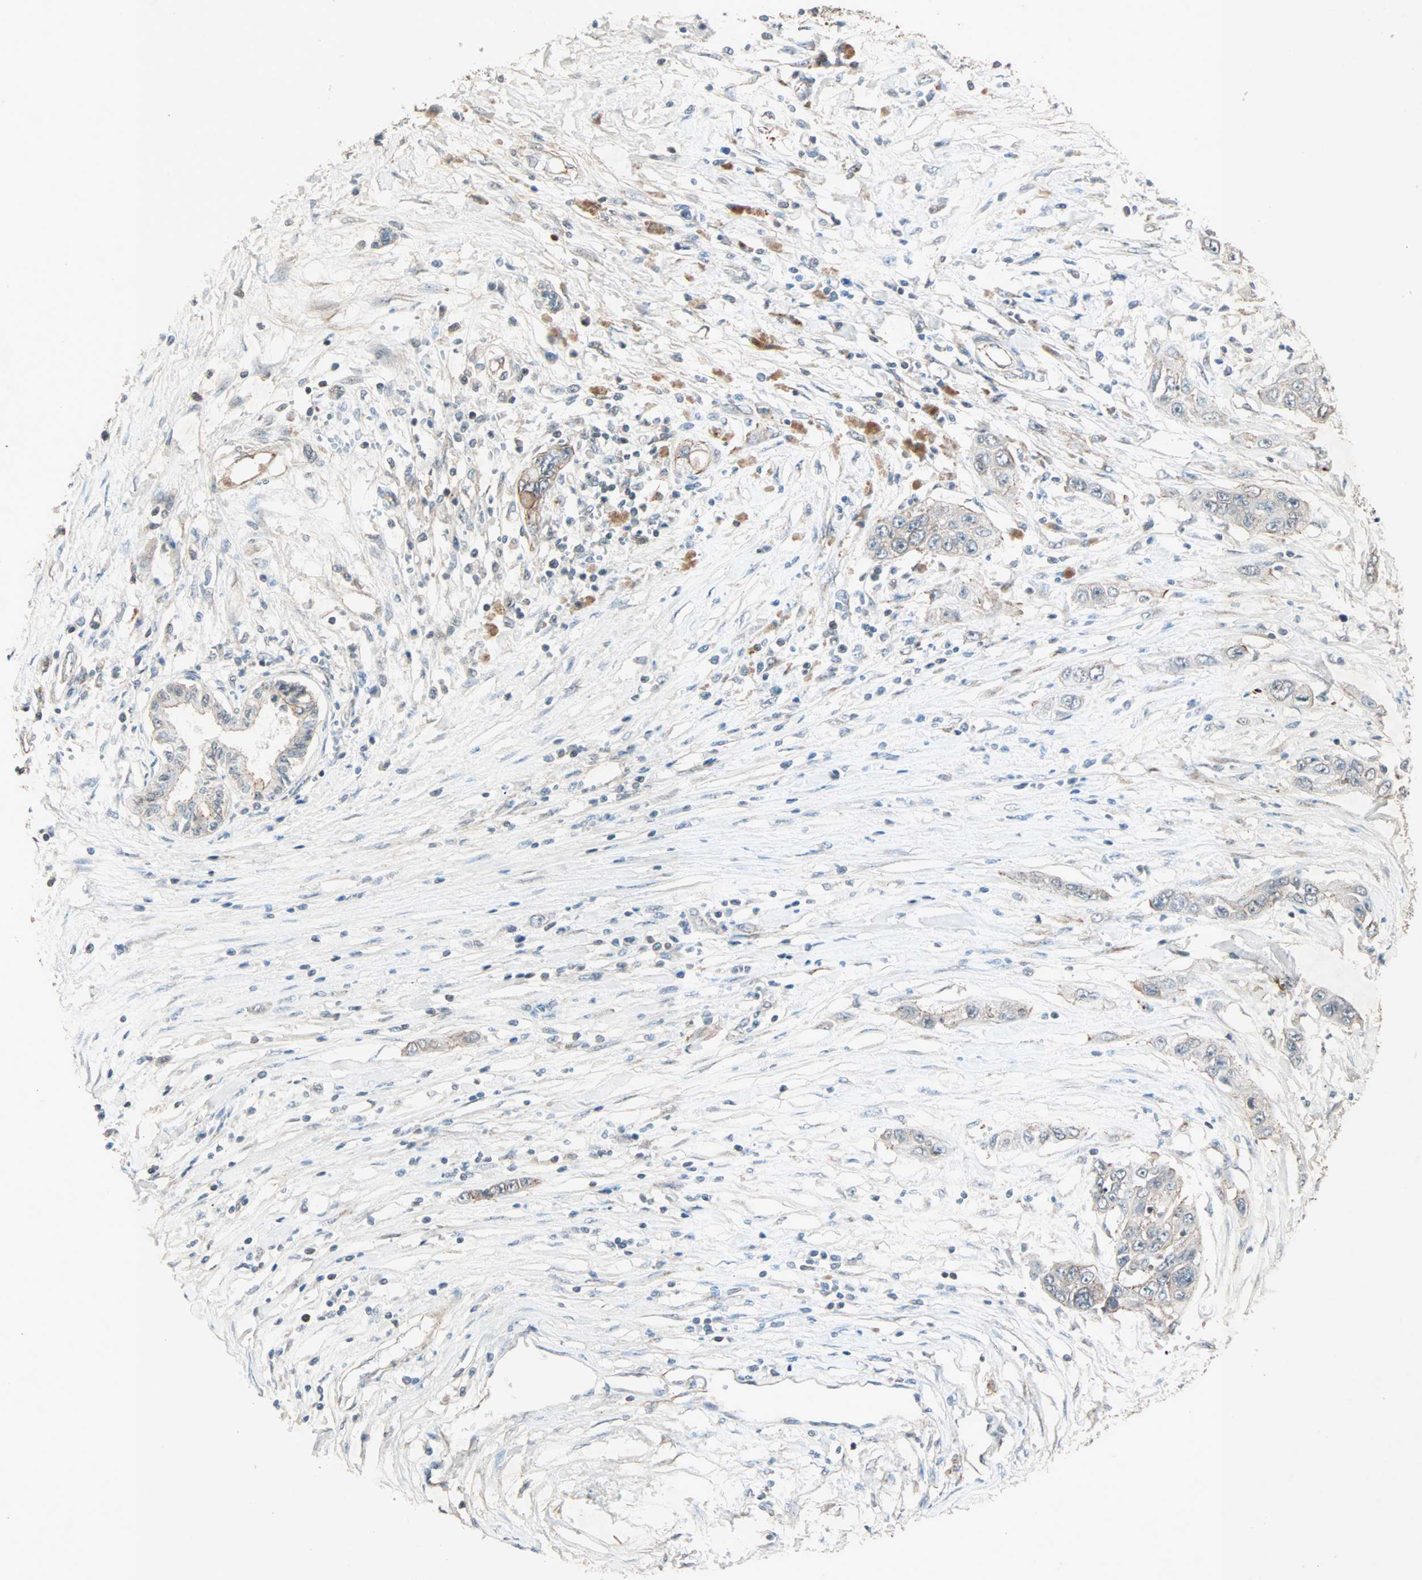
{"staining": {"intensity": "weak", "quantity": "25%-75%", "location": "cytoplasmic/membranous"}, "tissue": "pancreatic cancer", "cell_type": "Tumor cells", "image_type": "cancer", "snomed": [{"axis": "morphology", "description": "Adenocarcinoma, NOS"}, {"axis": "topography", "description": "Pancreas"}], "caption": "This image demonstrates immunohistochemistry staining of human adenocarcinoma (pancreatic), with low weak cytoplasmic/membranous expression in approximately 25%-75% of tumor cells.", "gene": "MAP3K21", "patient": {"sex": "female", "age": 70}}